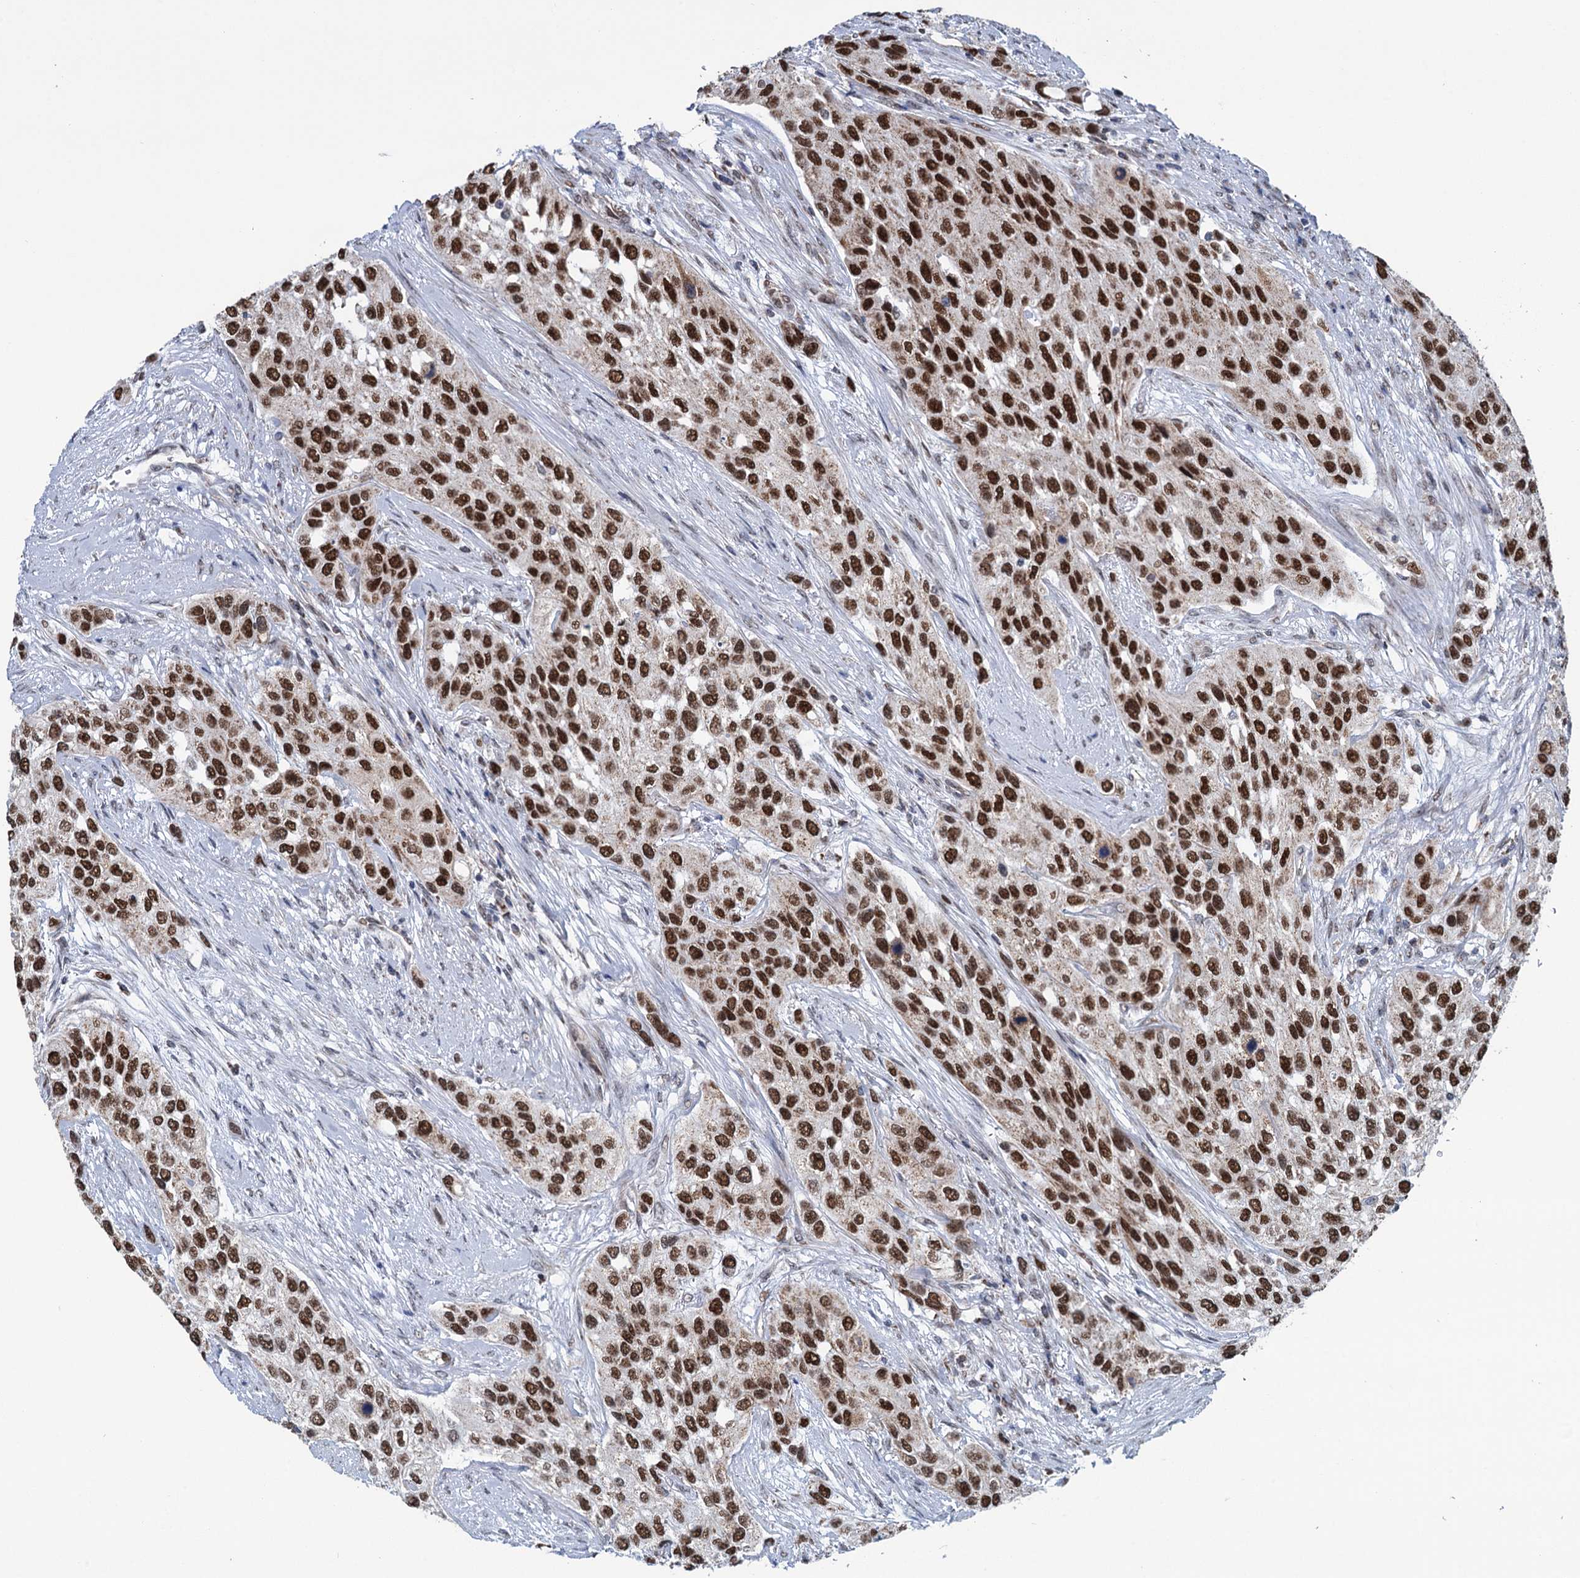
{"staining": {"intensity": "strong", "quantity": ">75%", "location": "nuclear"}, "tissue": "urothelial cancer", "cell_type": "Tumor cells", "image_type": "cancer", "snomed": [{"axis": "morphology", "description": "Normal tissue, NOS"}, {"axis": "morphology", "description": "Urothelial carcinoma, High grade"}, {"axis": "topography", "description": "Vascular tissue"}, {"axis": "topography", "description": "Urinary bladder"}], "caption": "About >75% of tumor cells in urothelial carcinoma (high-grade) show strong nuclear protein positivity as visualized by brown immunohistochemical staining.", "gene": "MORN3", "patient": {"sex": "female", "age": 56}}